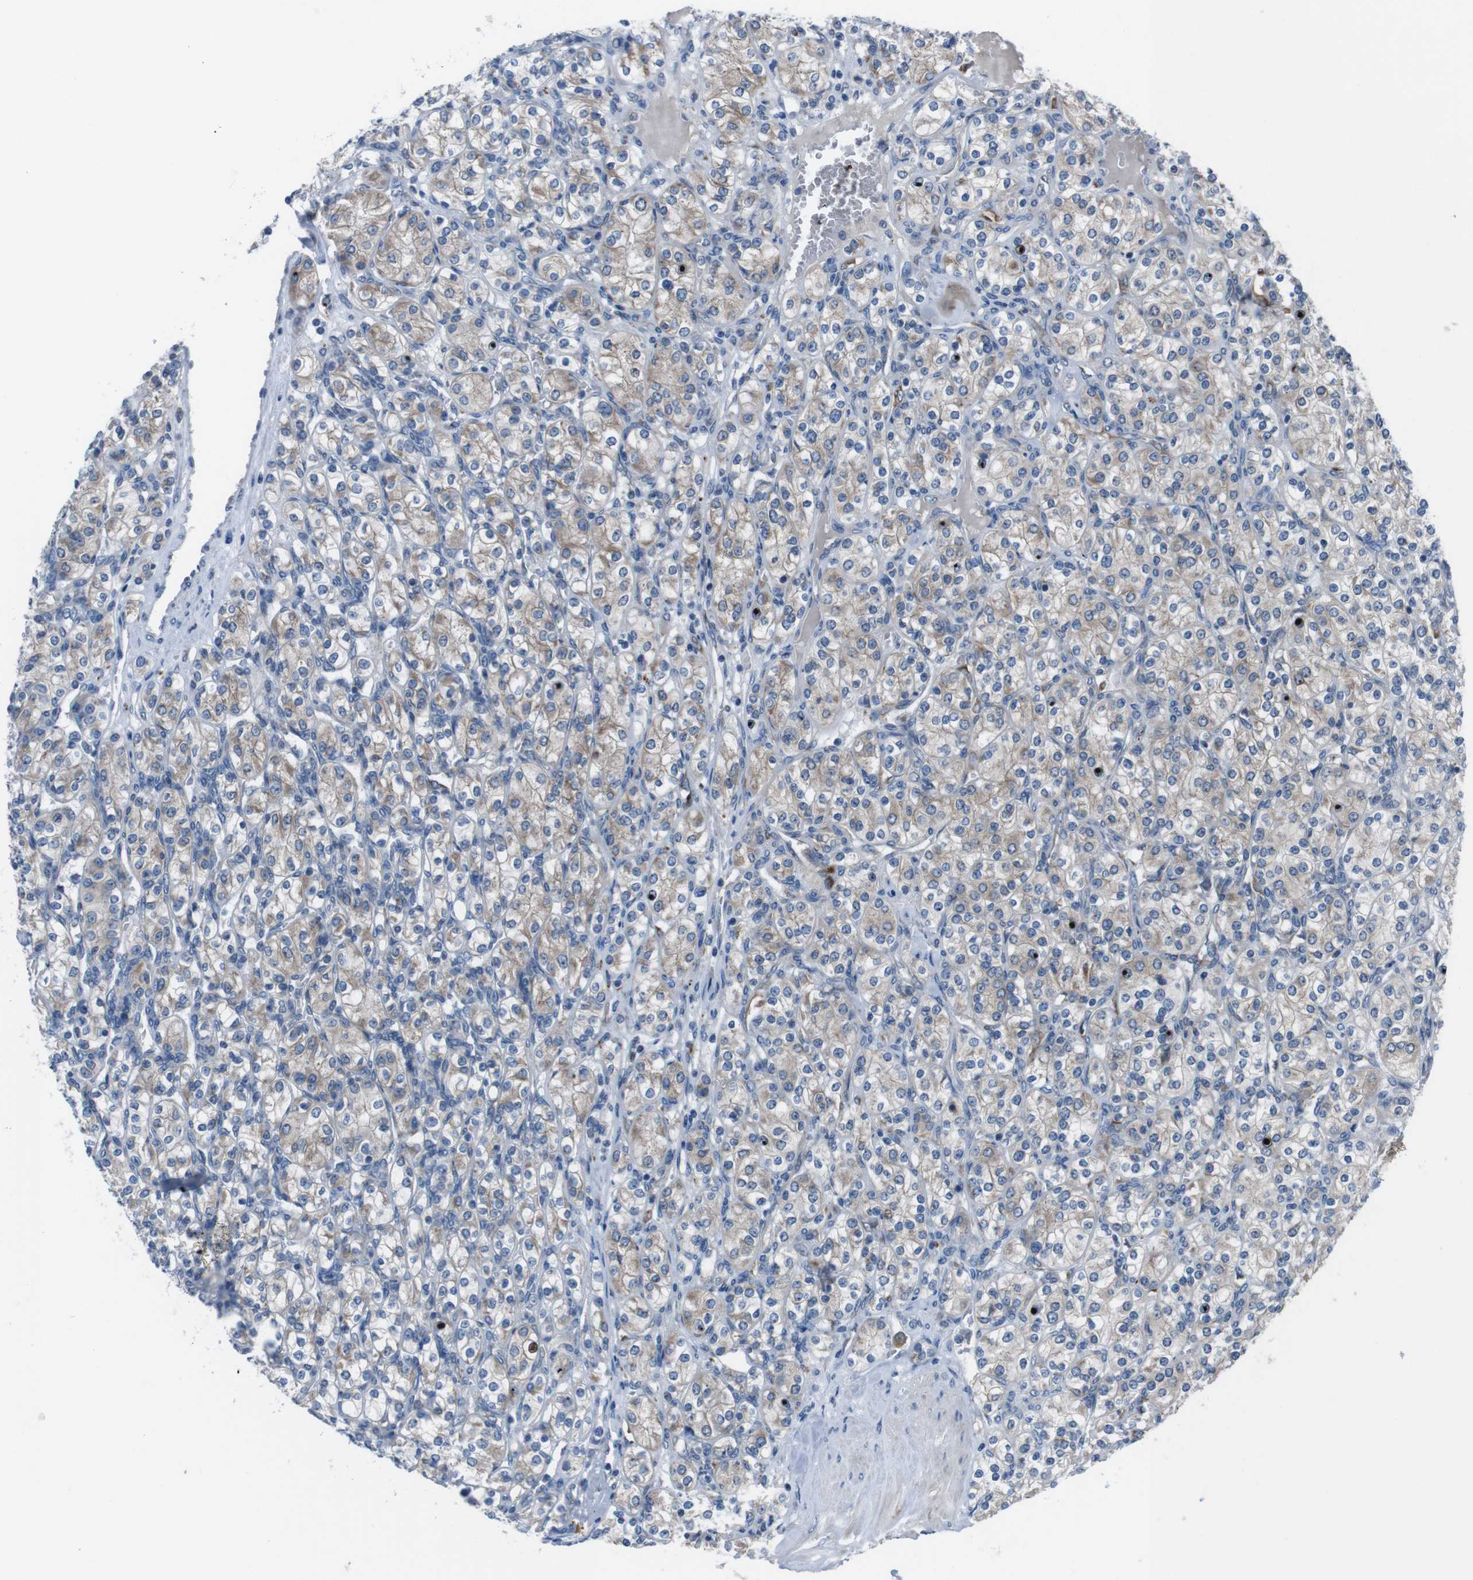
{"staining": {"intensity": "weak", "quantity": "25%-75%", "location": "cytoplasmic/membranous"}, "tissue": "renal cancer", "cell_type": "Tumor cells", "image_type": "cancer", "snomed": [{"axis": "morphology", "description": "Adenocarcinoma, NOS"}, {"axis": "topography", "description": "Kidney"}], "caption": "There is low levels of weak cytoplasmic/membranous expression in tumor cells of renal cancer (adenocarcinoma), as demonstrated by immunohistochemical staining (brown color).", "gene": "CDH22", "patient": {"sex": "male", "age": 77}}